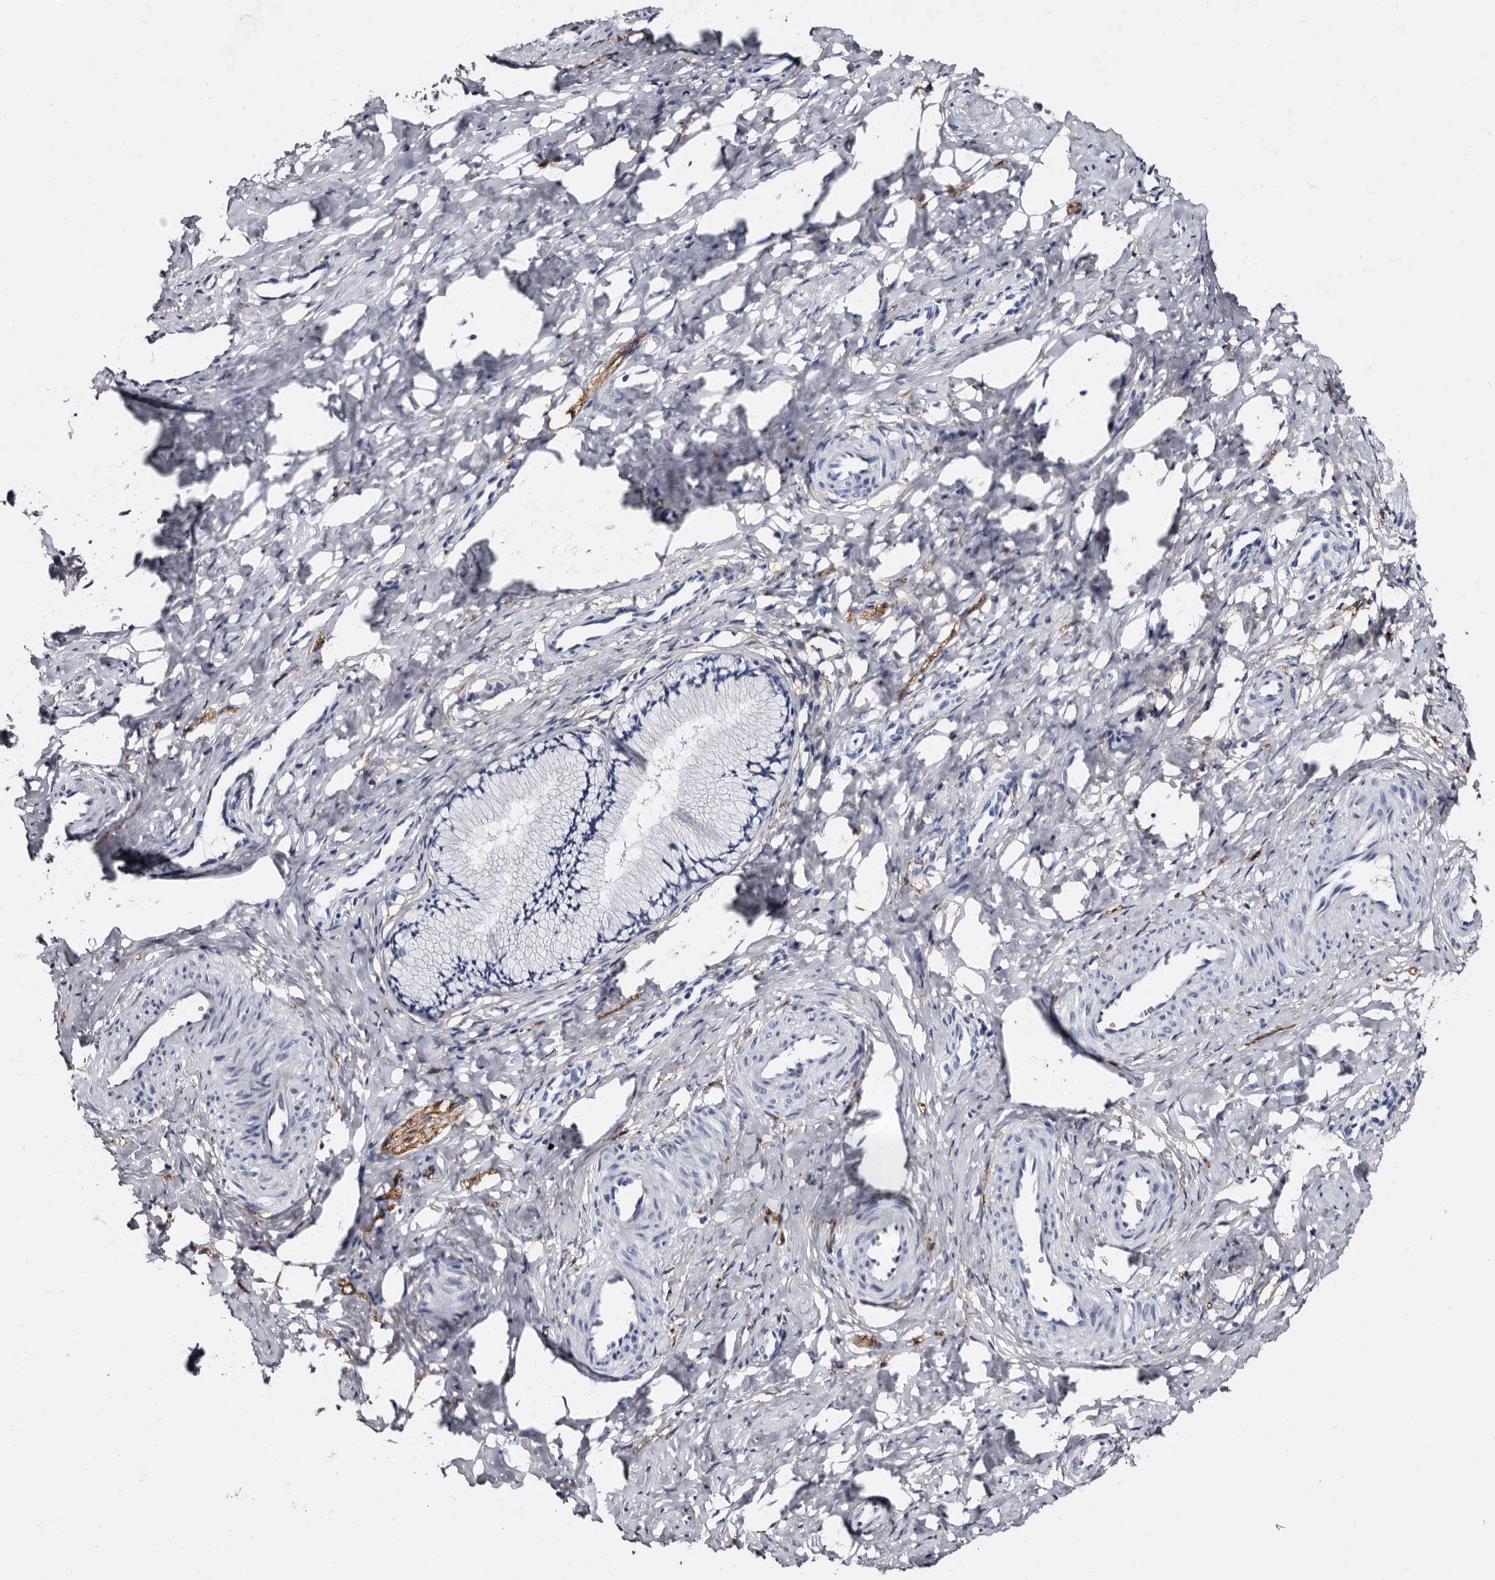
{"staining": {"intensity": "negative", "quantity": "none", "location": "none"}, "tissue": "cervix", "cell_type": "Glandular cells", "image_type": "normal", "snomed": [{"axis": "morphology", "description": "Normal tissue, NOS"}, {"axis": "topography", "description": "Cervix"}], "caption": "A high-resolution photomicrograph shows IHC staining of benign cervix, which reveals no significant positivity in glandular cells.", "gene": "EPB41L3", "patient": {"sex": "female", "age": 27}}